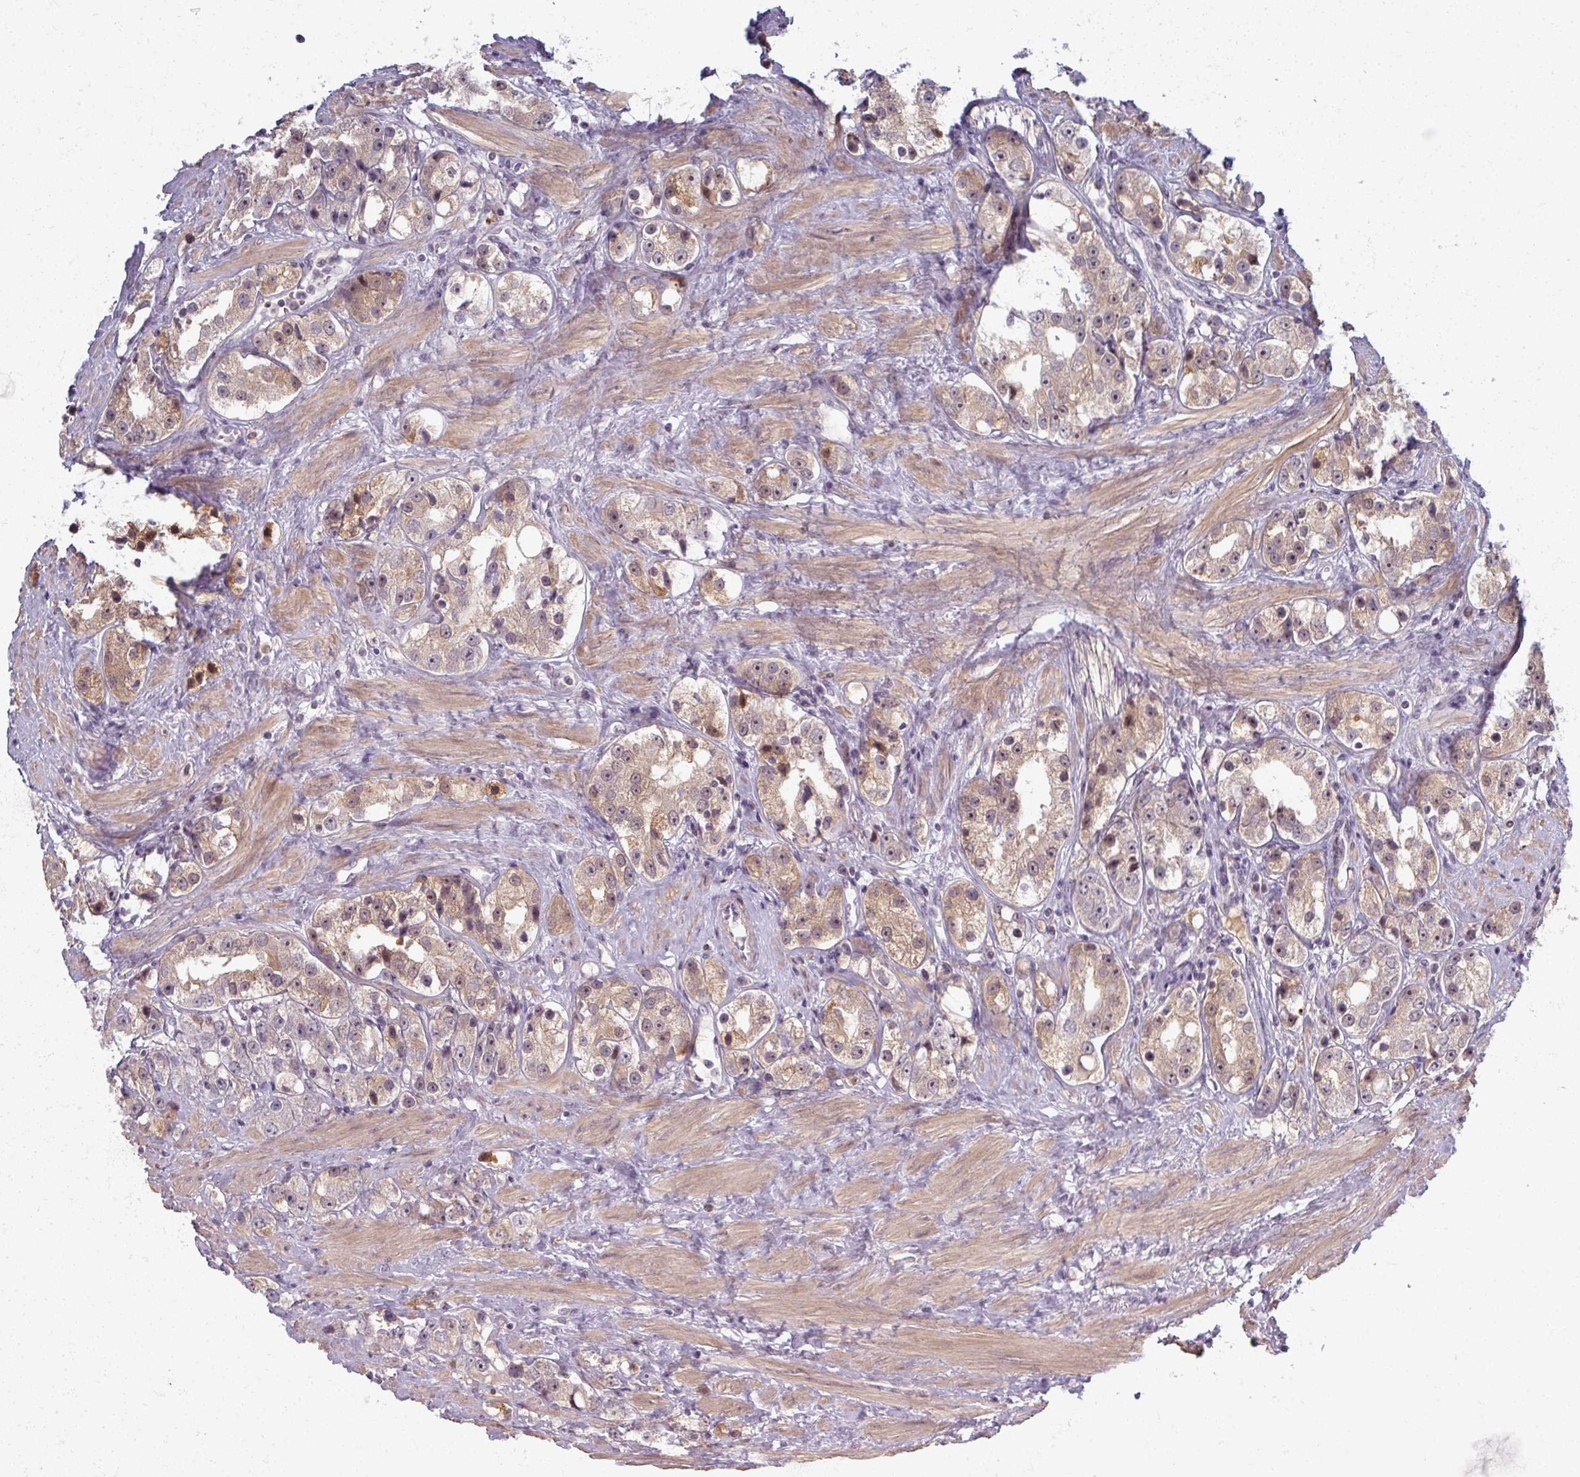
{"staining": {"intensity": "weak", "quantity": ">75%", "location": "cytoplasmic/membranous,nuclear"}, "tissue": "prostate cancer", "cell_type": "Tumor cells", "image_type": "cancer", "snomed": [{"axis": "morphology", "description": "Adenocarcinoma, NOS"}, {"axis": "topography", "description": "Prostate"}], "caption": "Weak cytoplasmic/membranous and nuclear protein expression is present in about >75% of tumor cells in adenocarcinoma (prostate). (brown staining indicates protein expression, while blue staining denotes nuclei).", "gene": "TTLL7", "patient": {"sex": "male", "age": 79}}